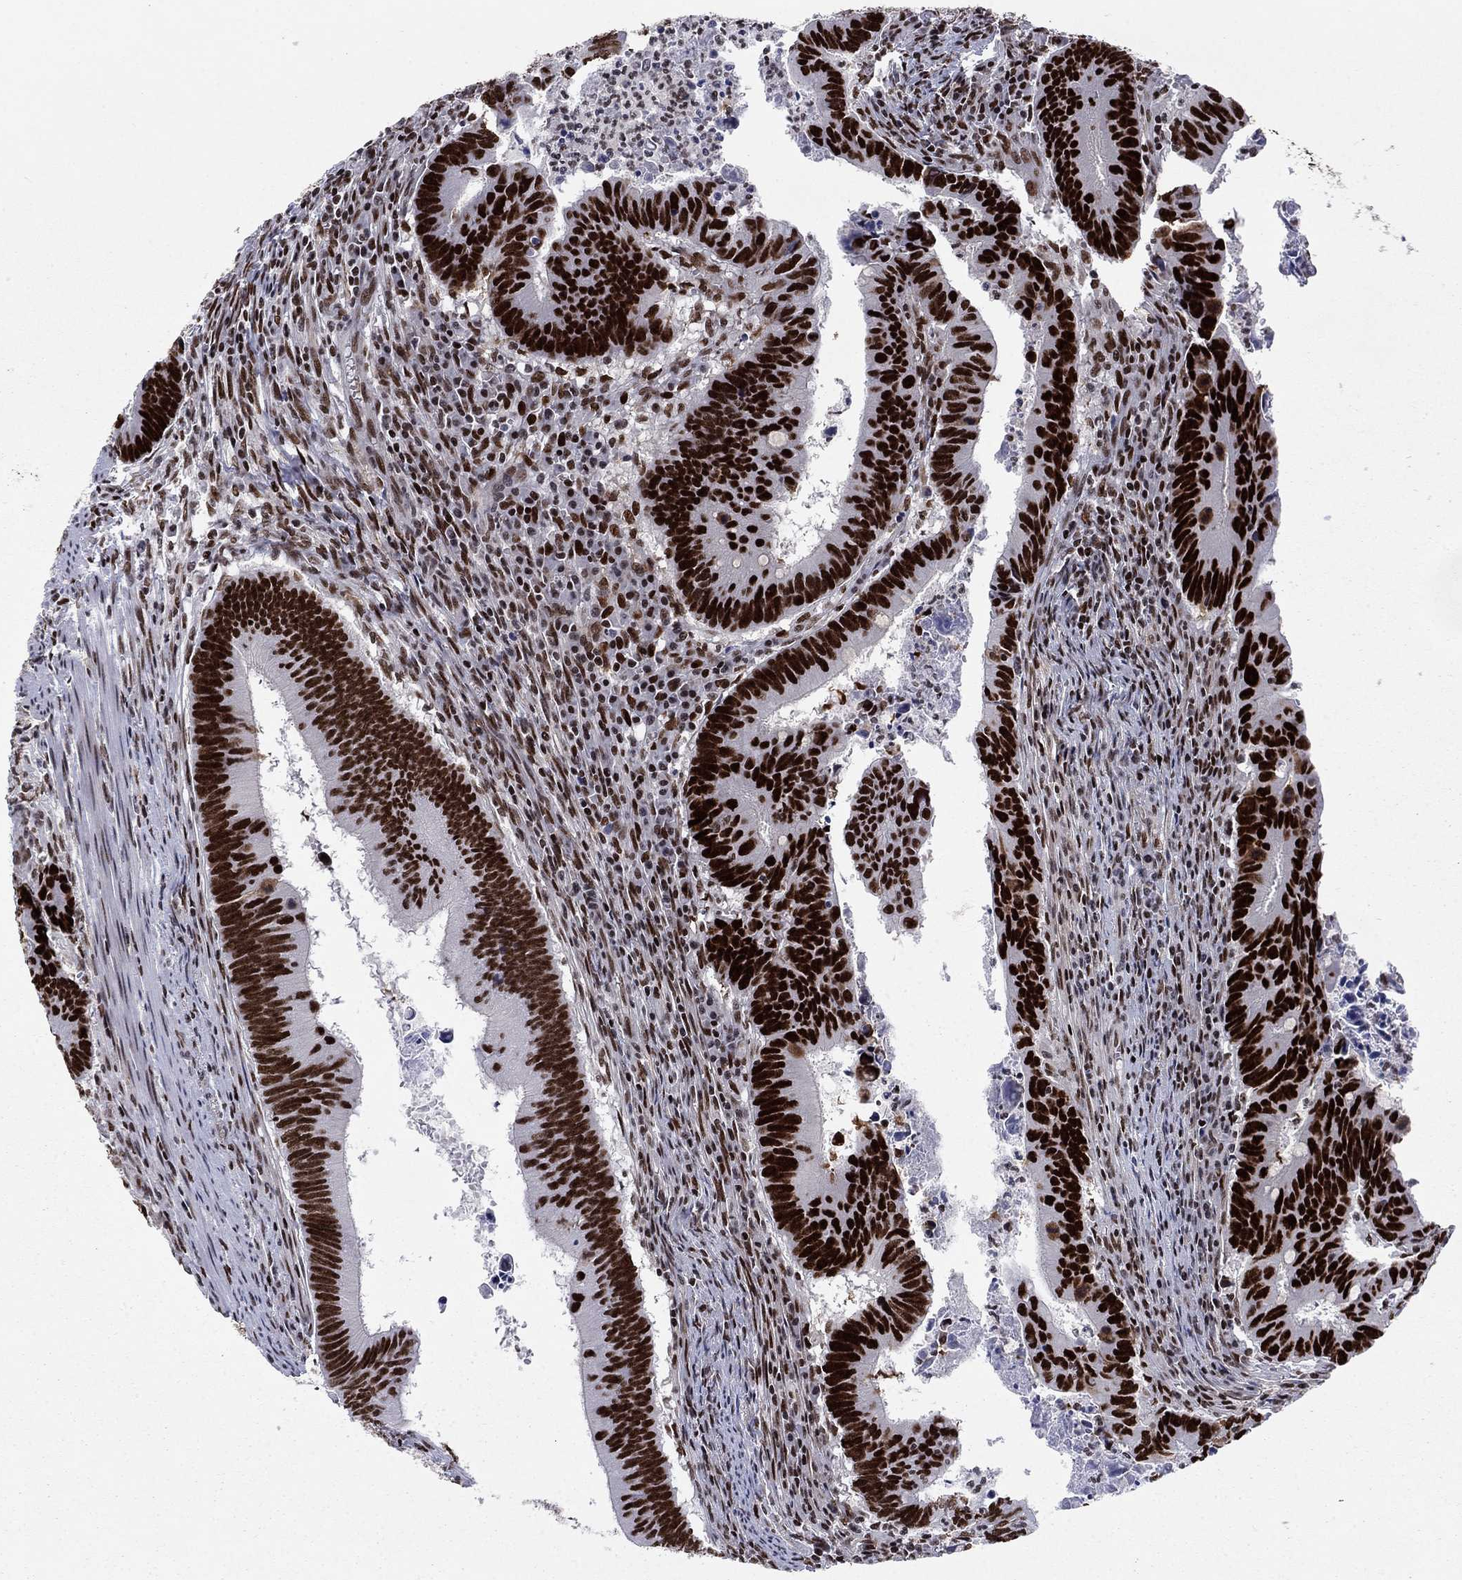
{"staining": {"intensity": "strong", "quantity": ">75%", "location": "nuclear"}, "tissue": "colorectal cancer", "cell_type": "Tumor cells", "image_type": "cancer", "snomed": [{"axis": "morphology", "description": "Adenocarcinoma, NOS"}, {"axis": "topography", "description": "Colon"}], "caption": "This is an image of immunohistochemistry staining of colorectal cancer (adenocarcinoma), which shows strong staining in the nuclear of tumor cells.", "gene": "RPRD1B", "patient": {"sex": "female", "age": 87}}